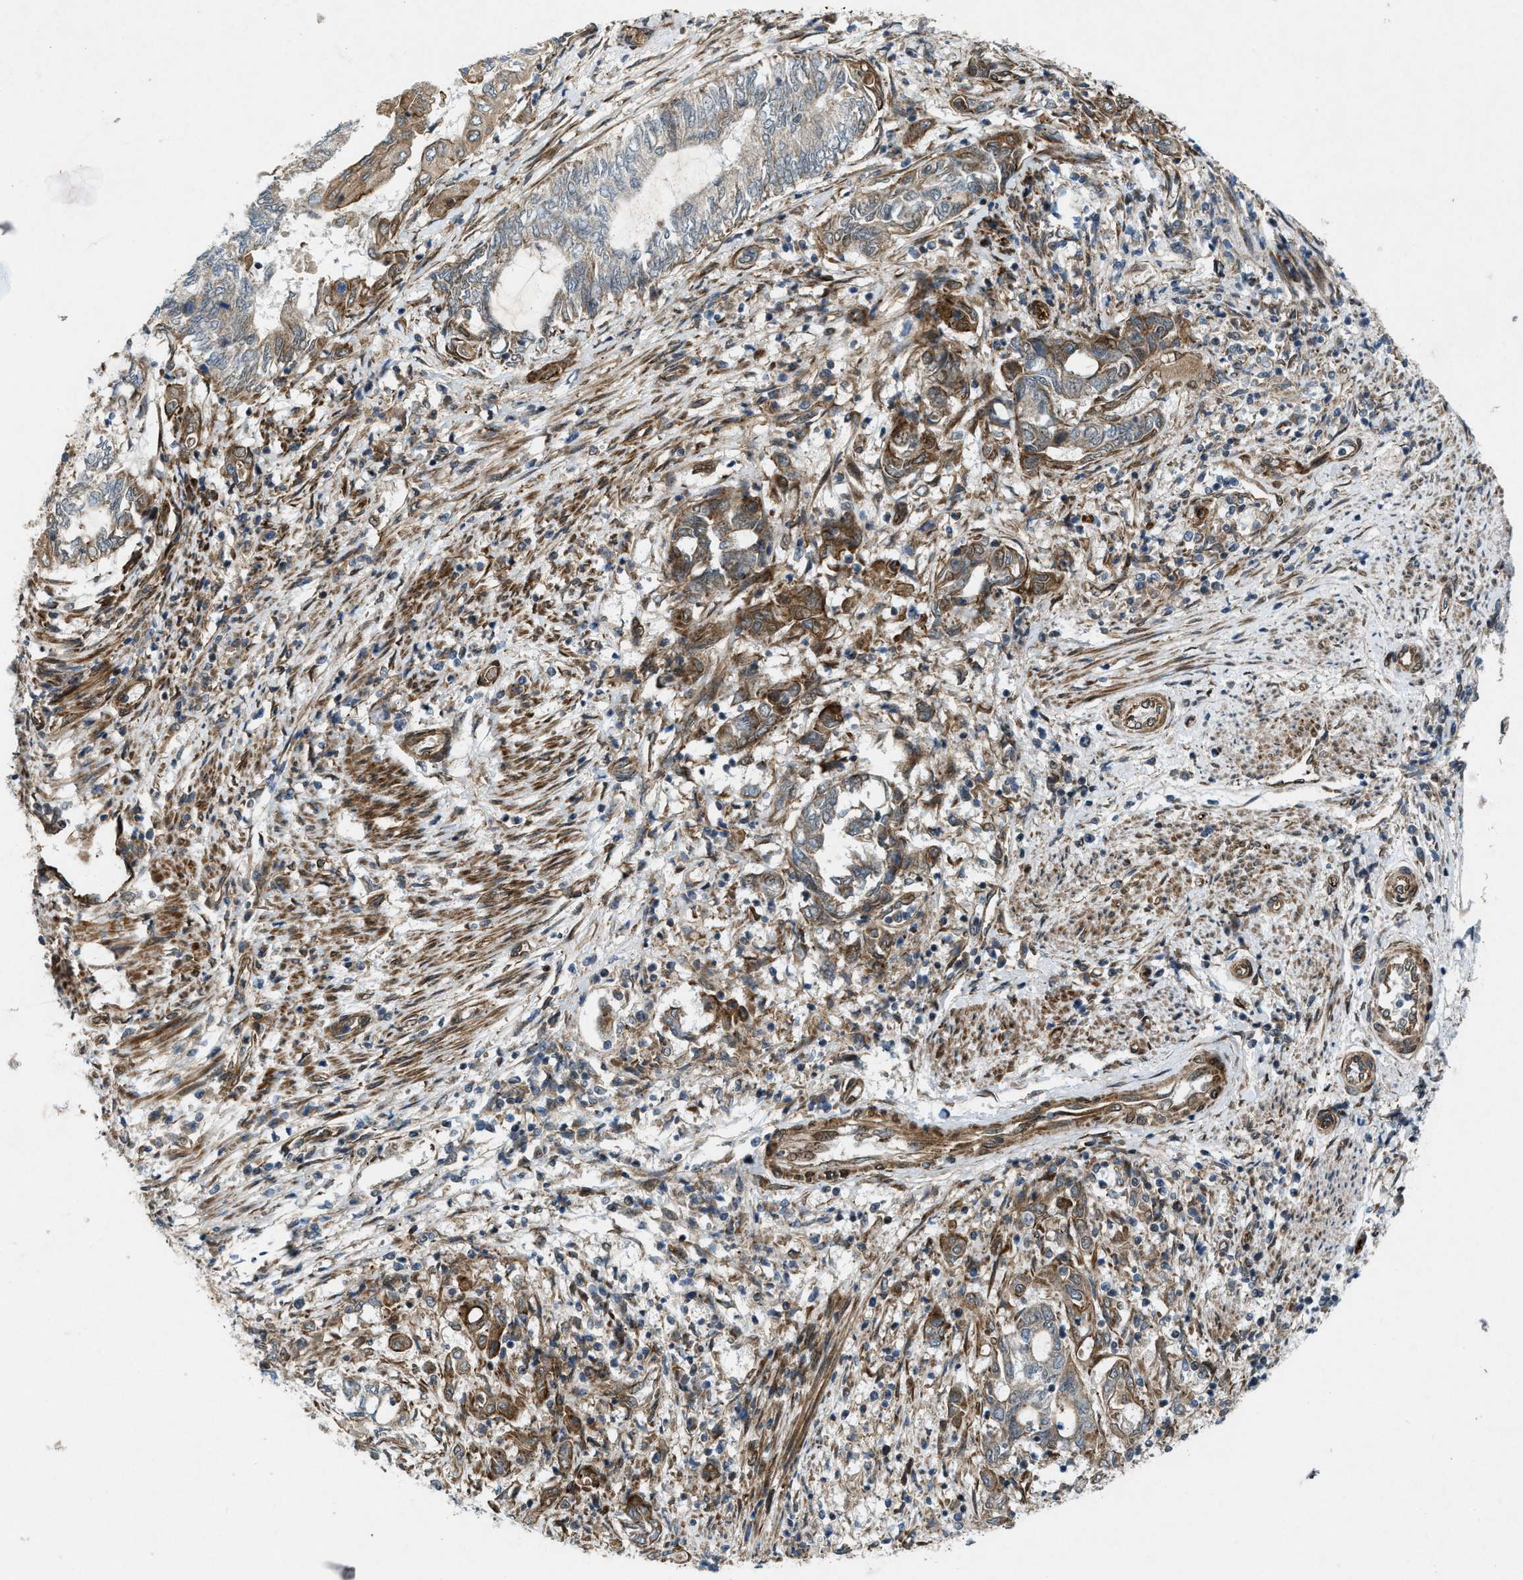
{"staining": {"intensity": "weak", "quantity": ">75%", "location": "cytoplasmic/membranous"}, "tissue": "endometrial cancer", "cell_type": "Tumor cells", "image_type": "cancer", "snomed": [{"axis": "morphology", "description": "Adenocarcinoma, NOS"}, {"axis": "topography", "description": "Uterus"}, {"axis": "topography", "description": "Endometrium"}], "caption": "A low amount of weak cytoplasmic/membranous positivity is seen in approximately >75% of tumor cells in endometrial cancer tissue.", "gene": "URGCP", "patient": {"sex": "female", "age": 70}}